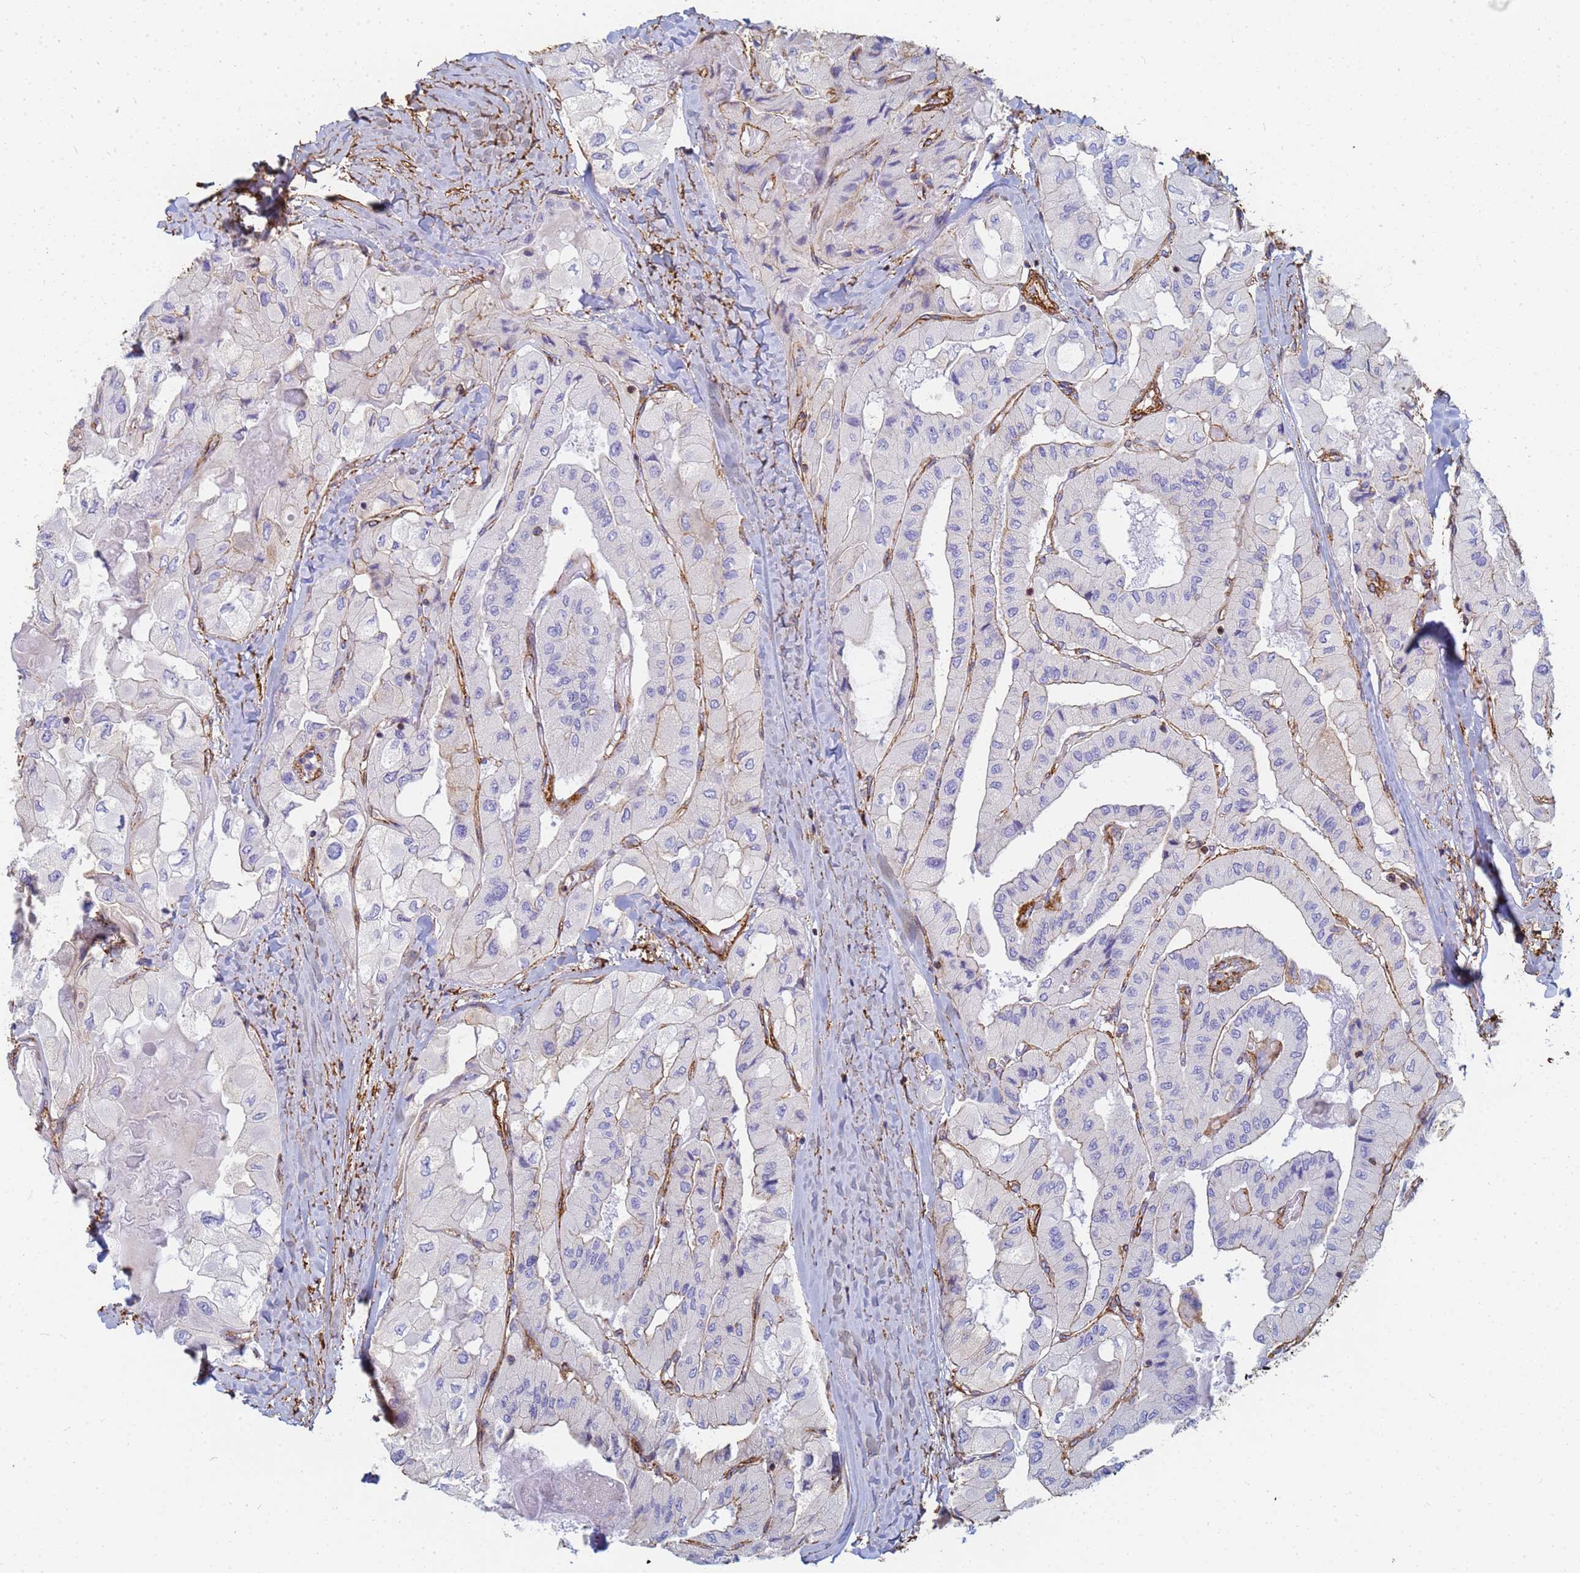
{"staining": {"intensity": "negative", "quantity": "none", "location": "none"}, "tissue": "thyroid cancer", "cell_type": "Tumor cells", "image_type": "cancer", "snomed": [{"axis": "morphology", "description": "Normal tissue, NOS"}, {"axis": "morphology", "description": "Papillary adenocarcinoma, NOS"}, {"axis": "topography", "description": "Thyroid gland"}], "caption": "This photomicrograph is of thyroid cancer stained with immunohistochemistry (IHC) to label a protein in brown with the nuclei are counter-stained blue. There is no positivity in tumor cells.", "gene": "TPM1", "patient": {"sex": "female", "age": 59}}